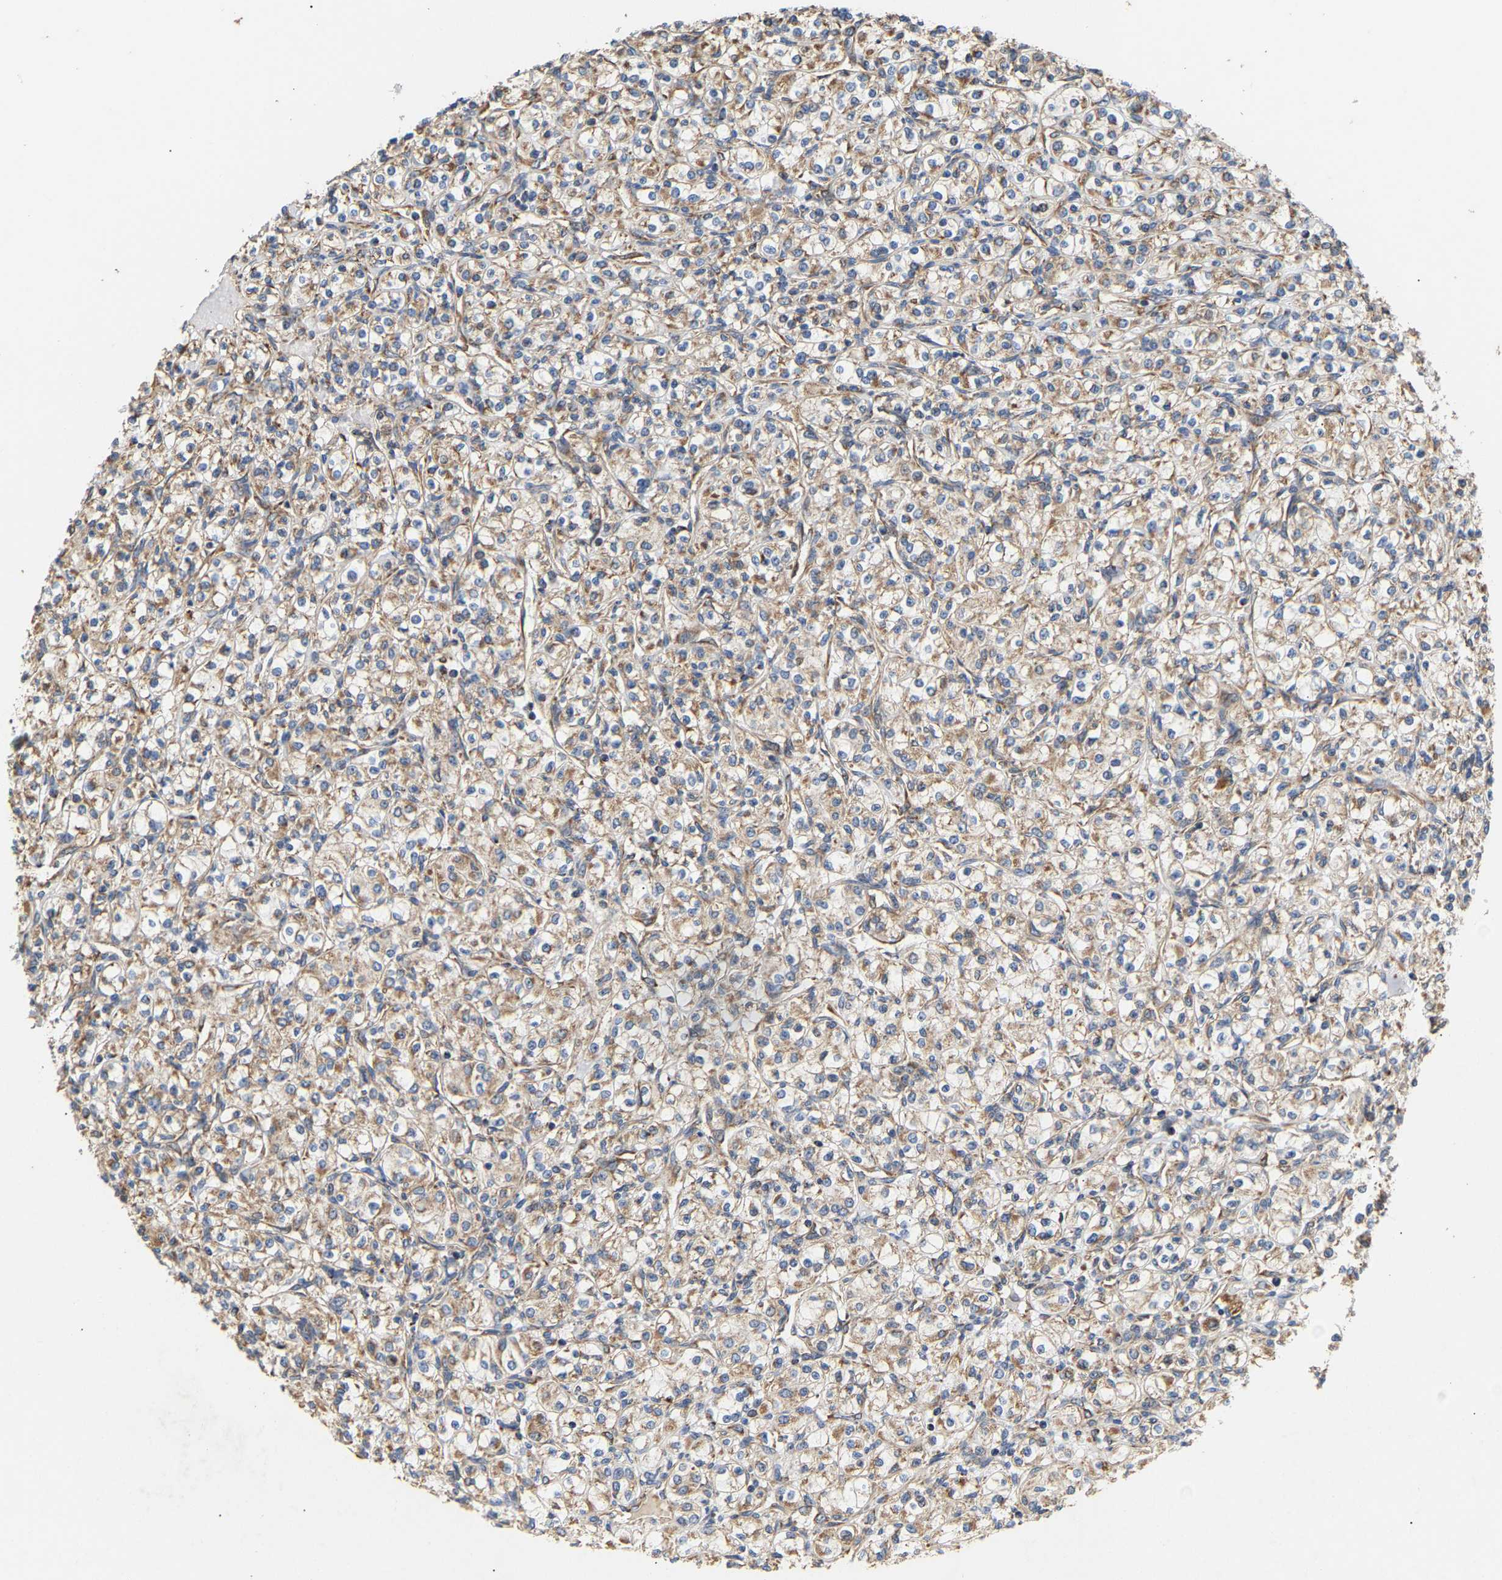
{"staining": {"intensity": "moderate", "quantity": ">75%", "location": "cytoplasmic/membranous"}, "tissue": "renal cancer", "cell_type": "Tumor cells", "image_type": "cancer", "snomed": [{"axis": "morphology", "description": "Adenocarcinoma, NOS"}, {"axis": "topography", "description": "Kidney"}], "caption": "The immunohistochemical stain shows moderate cytoplasmic/membranous expression in tumor cells of renal cancer (adenocarcinoma) tissue.", "gene": "TMEM168", "patient": {"sex": "male", "age": 77}}